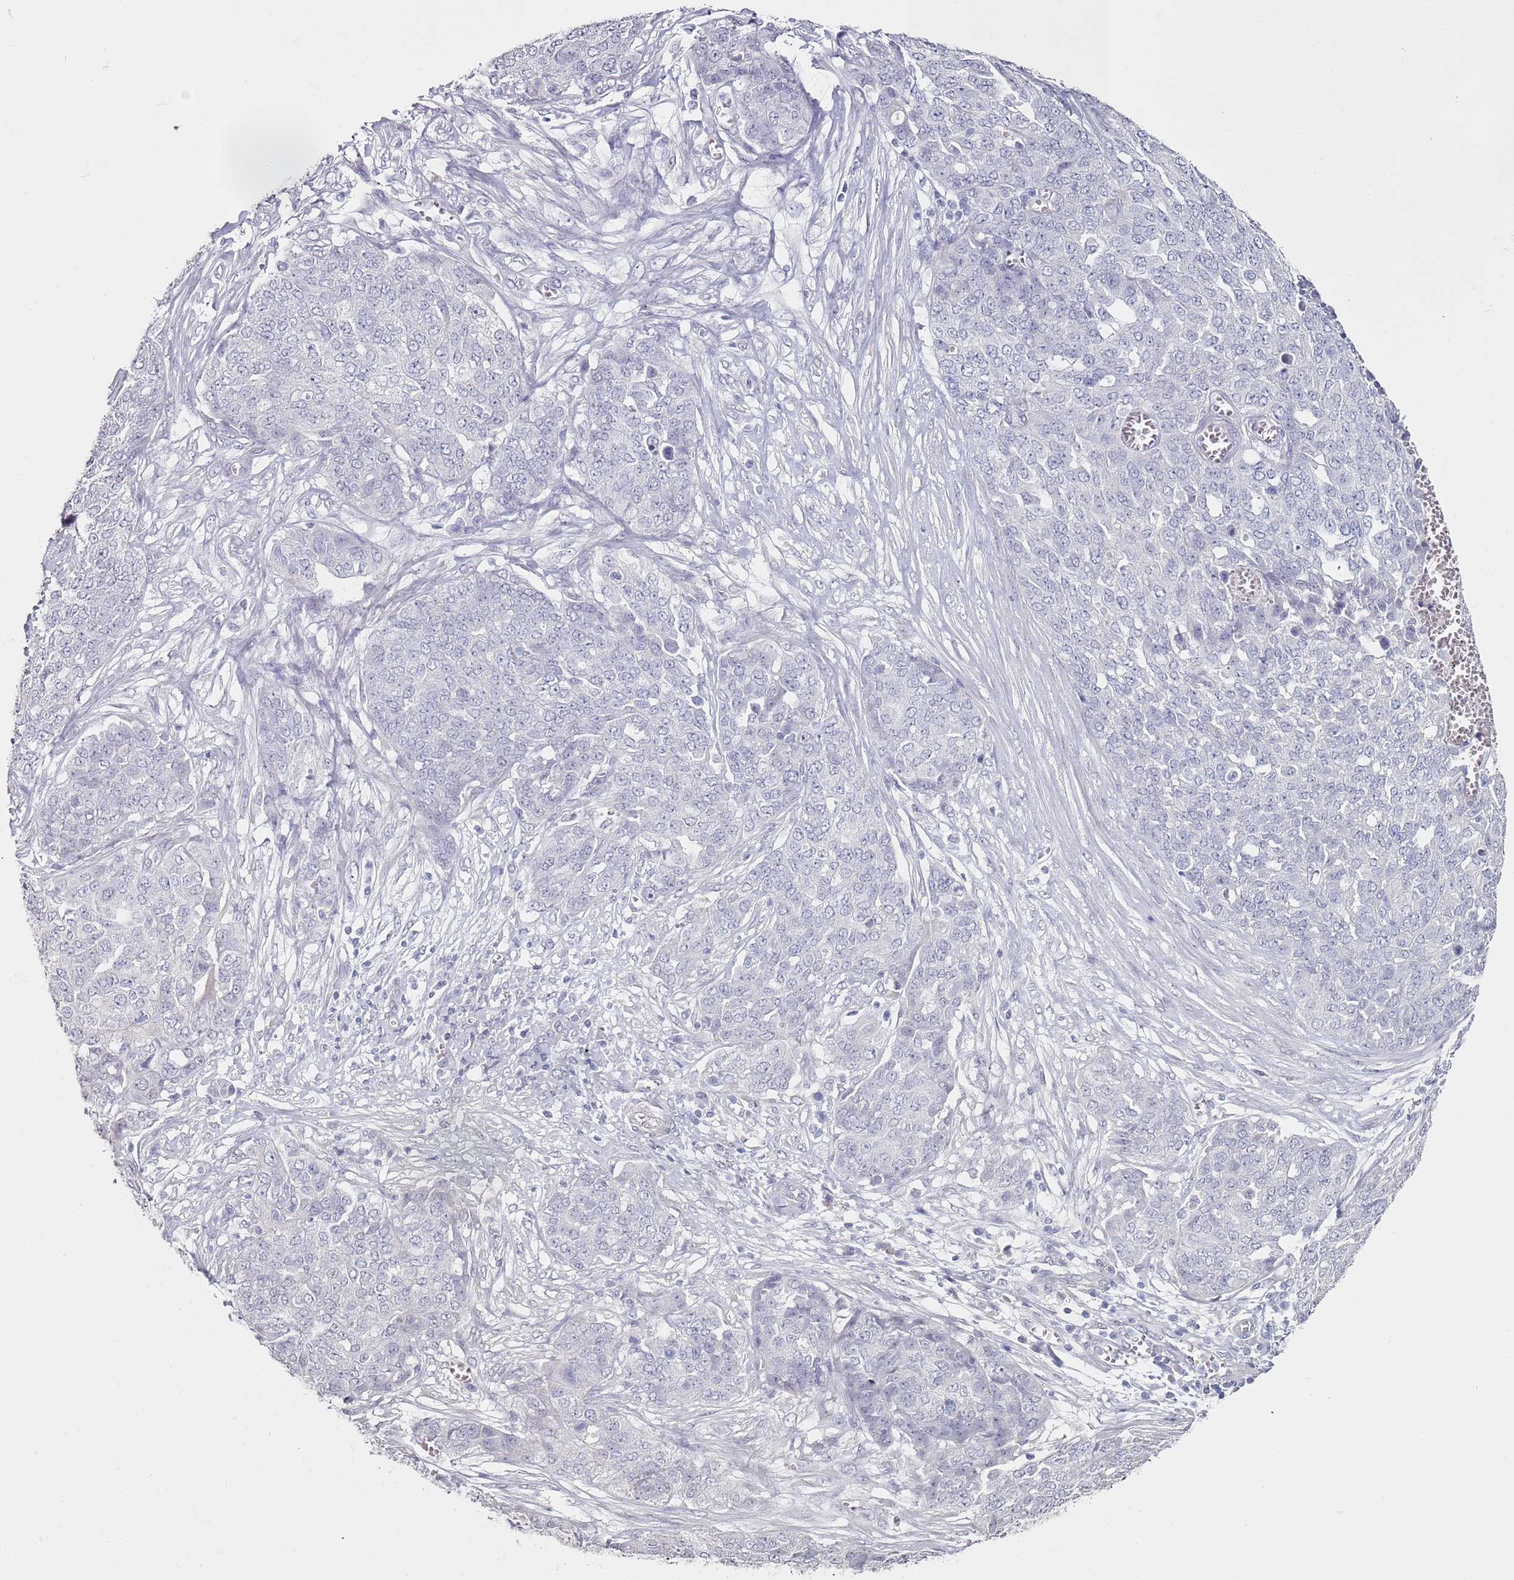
{"staining": {"intensity": "negative", "quantity": "none", "location": "none"}, "tissue": "ovarian cancer", "cell_type": "Tumor cells", "image_type": "cancer", "snomed": [{"axis": "morphology", "description": "Cystadenocarcinoma, serous, NOS"}, {"axis": "topography", "description": "Soft tissue"}, {"axis": "topography", "description": "Ovary"}], "caption": "Immunohistochemistry histopathology image of neoplastic tissue: ovarian cancer stained with DAB displays no significant protein staining in tumor cells.", "gene": "DNAH11", "patient": {"sex": "female", "age": 57}}